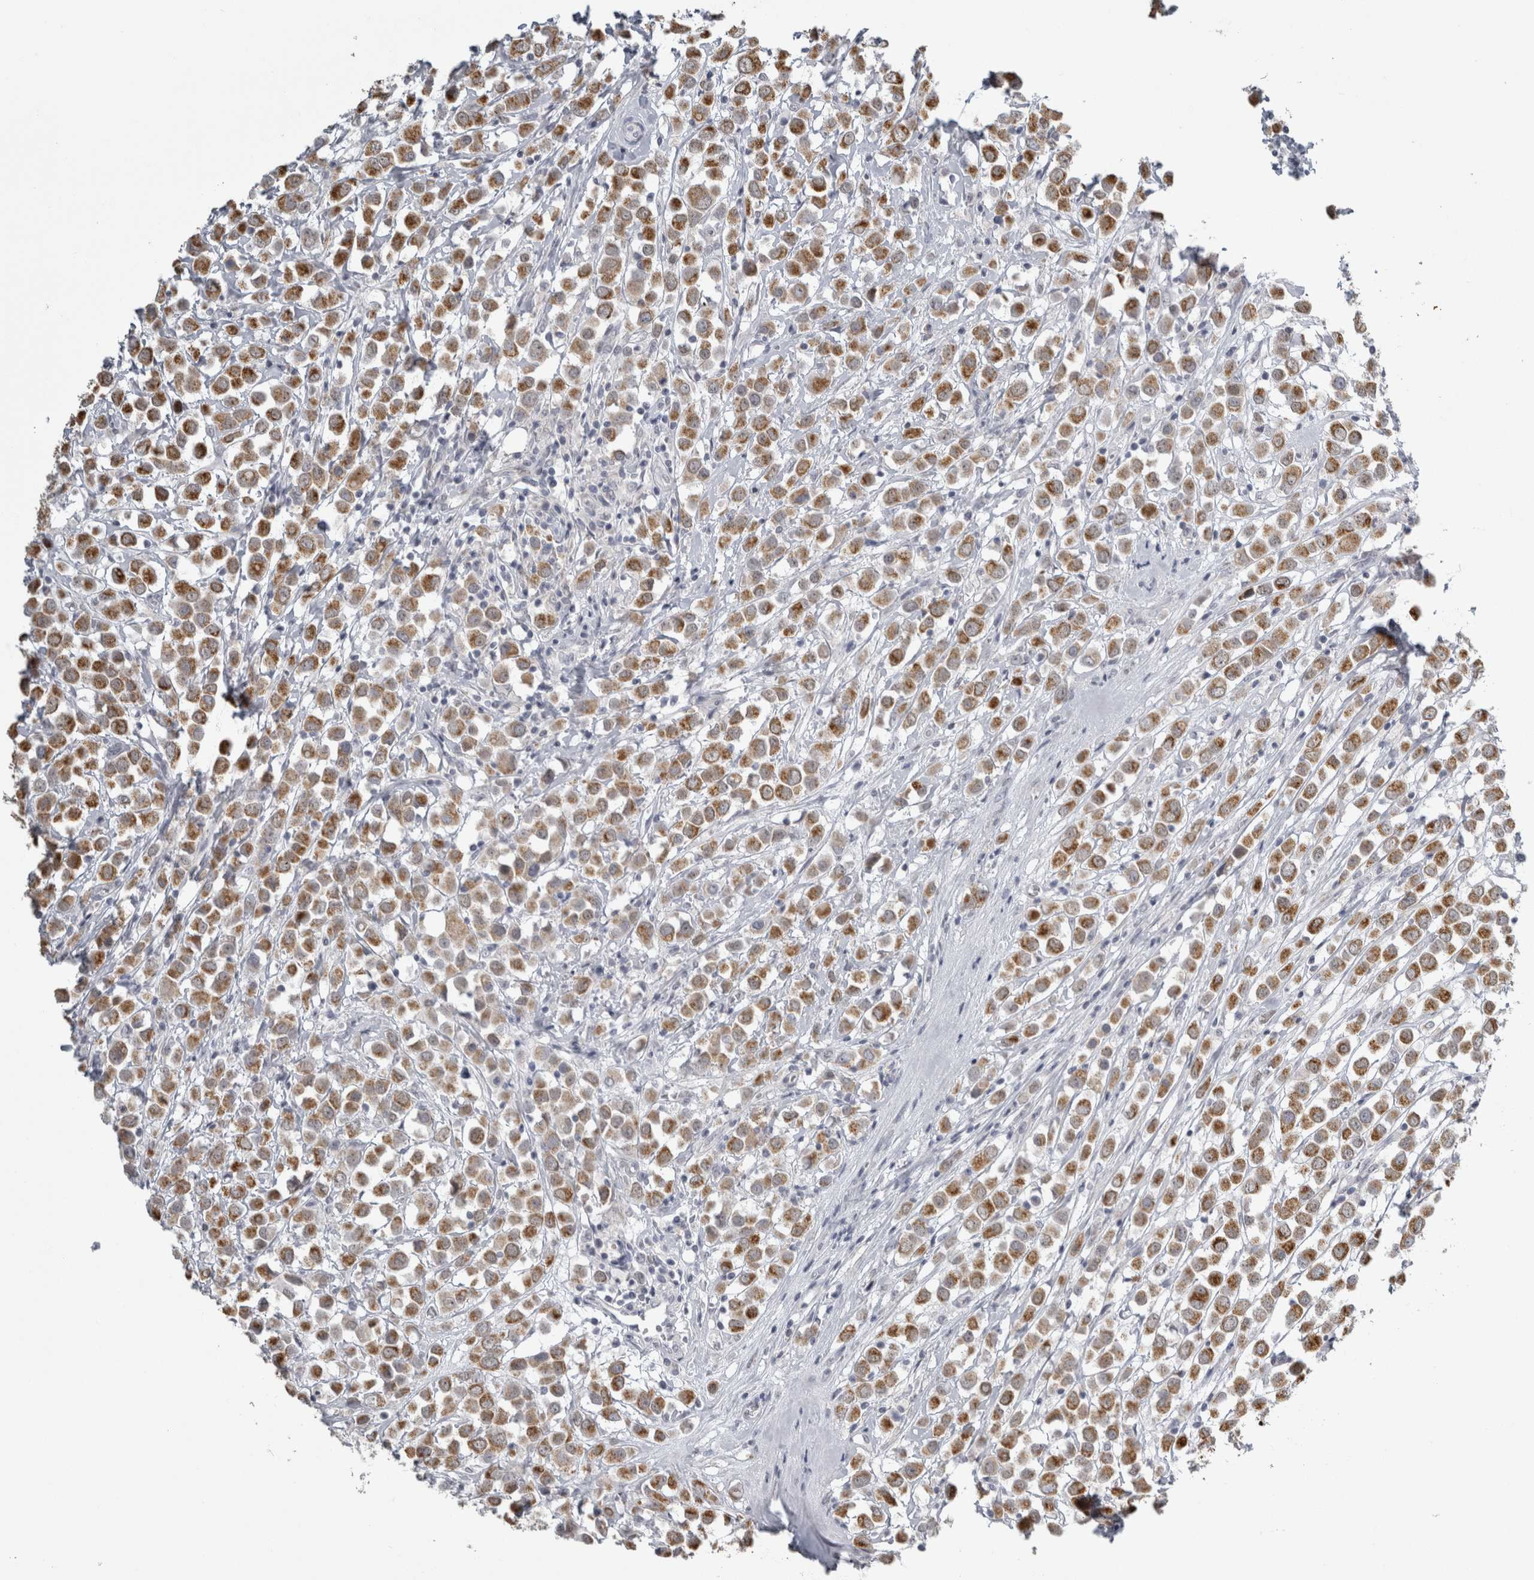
{"staining": {"intensity": "moderate", "quantity": ">75%", "location": "cytoplasmic/membranous"}, "tissue": "breast cancer", "cell_type": "Tumor cells", "image_type": "cancer", "snomed": [{"axis": "morphology", "description": "Duct carcinoma"}, {"axis": "topography", "description": "Breast"}], "caption": "The micrograph exhibits a brown stain indicating the presence of a protein in the cytoplasmic/membranous of tumor cells in breast cancer (intraductal carcinoma).", "gene": "PLIN1", "patient": {"sex": "female", "age": 61}}